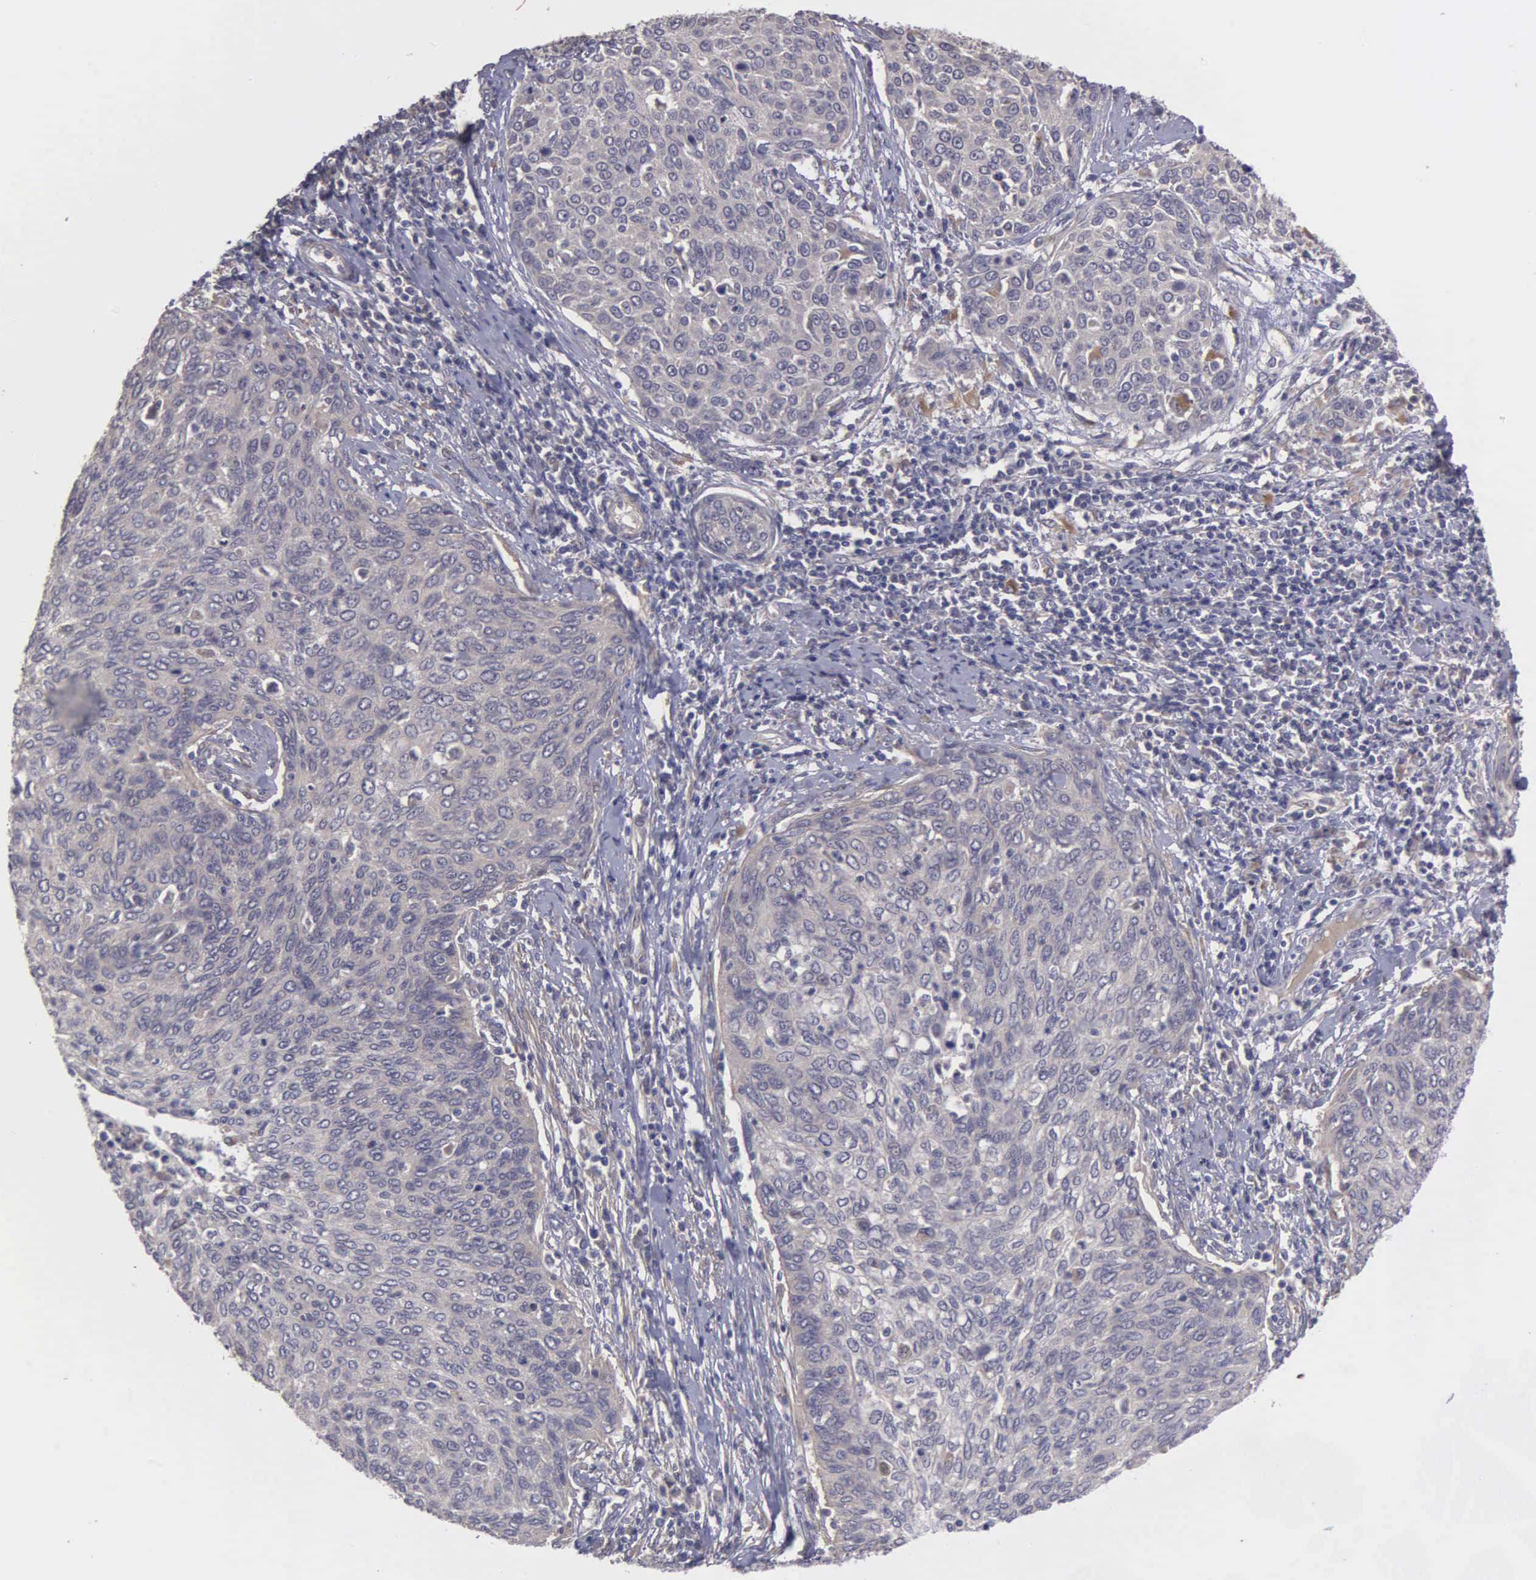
{"staining": {"intensity": "weak", "quantity": ">75%", "location": "cytoplasmic/membranous"}, "tissue": "cervical cancer", "cell_type": "Tumor cells", "image_type": "cancer", "snomed": [{"axis": "morphology", "description": "Squamous cell carcinoma, NOS"}, {"axis": "topography", "description": "Cervix"}], "caption": "Immunohistochemical staining of cervical cancer reveals low levels of weak cytoplasmic/membranous staining in approximately >75% of tumor cells.", "gene": "RTL10", "patient": {"sex": "female", "age": 38}}